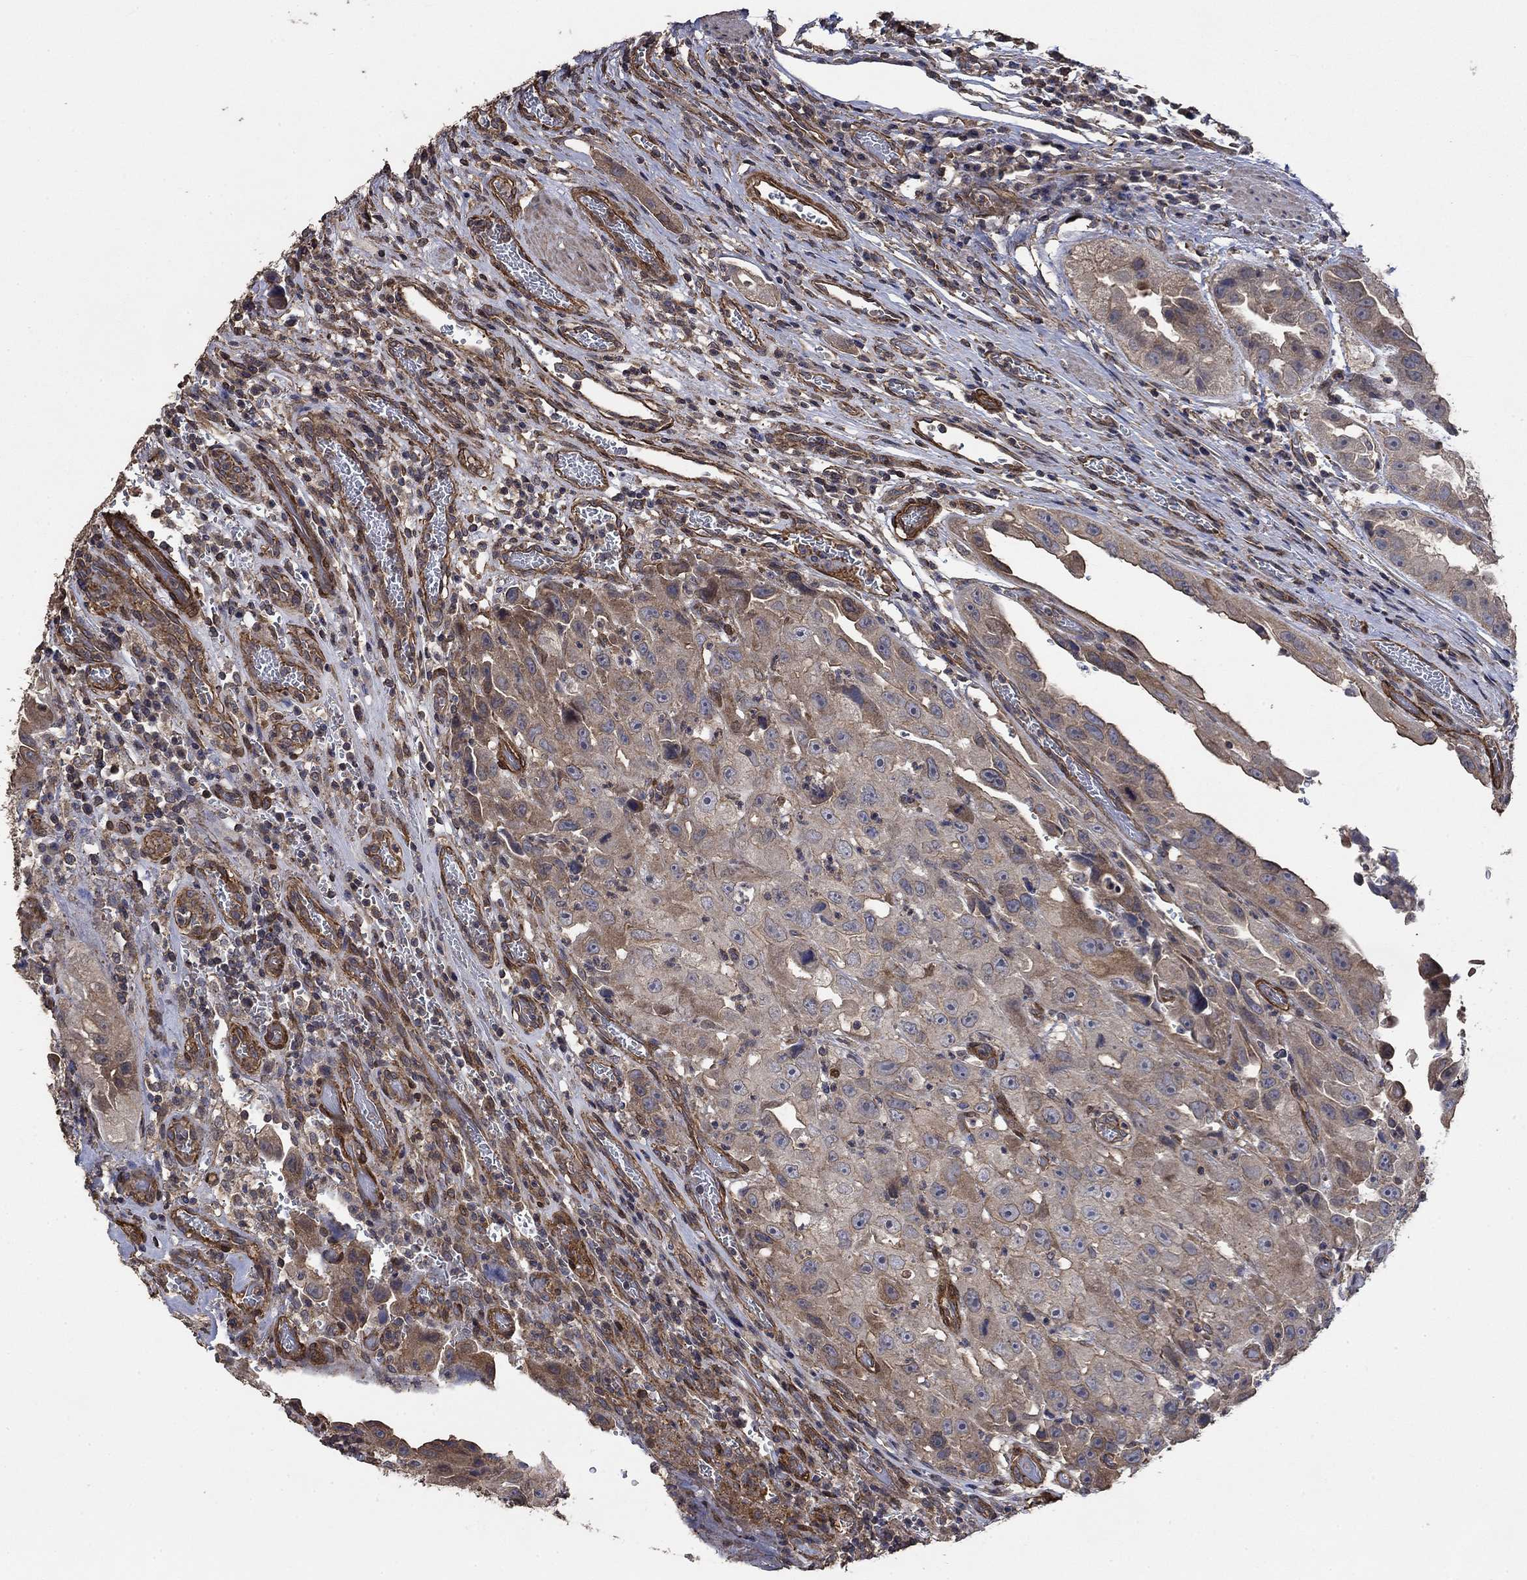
{"staining": {"intensity": "moderate", "quantity": "25%-75%", "location": "cytoplasmic/membranous"}, "tissue": "urothelial cancer", "cell_type": "Tumor cells", "image_type": "cancer", "snomed": [{"axis": "morphology", "description": "Urothelial carcinoma, High grade"}, {"axis": "topography", "description": "Urinary bladder"}], "caption": "The histopathology image exhibits immunohistochemical staining of high-grade urothelial carcinoma. There is moderate cytoplasmic/membranous positivity is seen in about 25%-75% of tumor cells.", "gene": "PDE3A", "patient": {"sex": "female", "age": 41}}